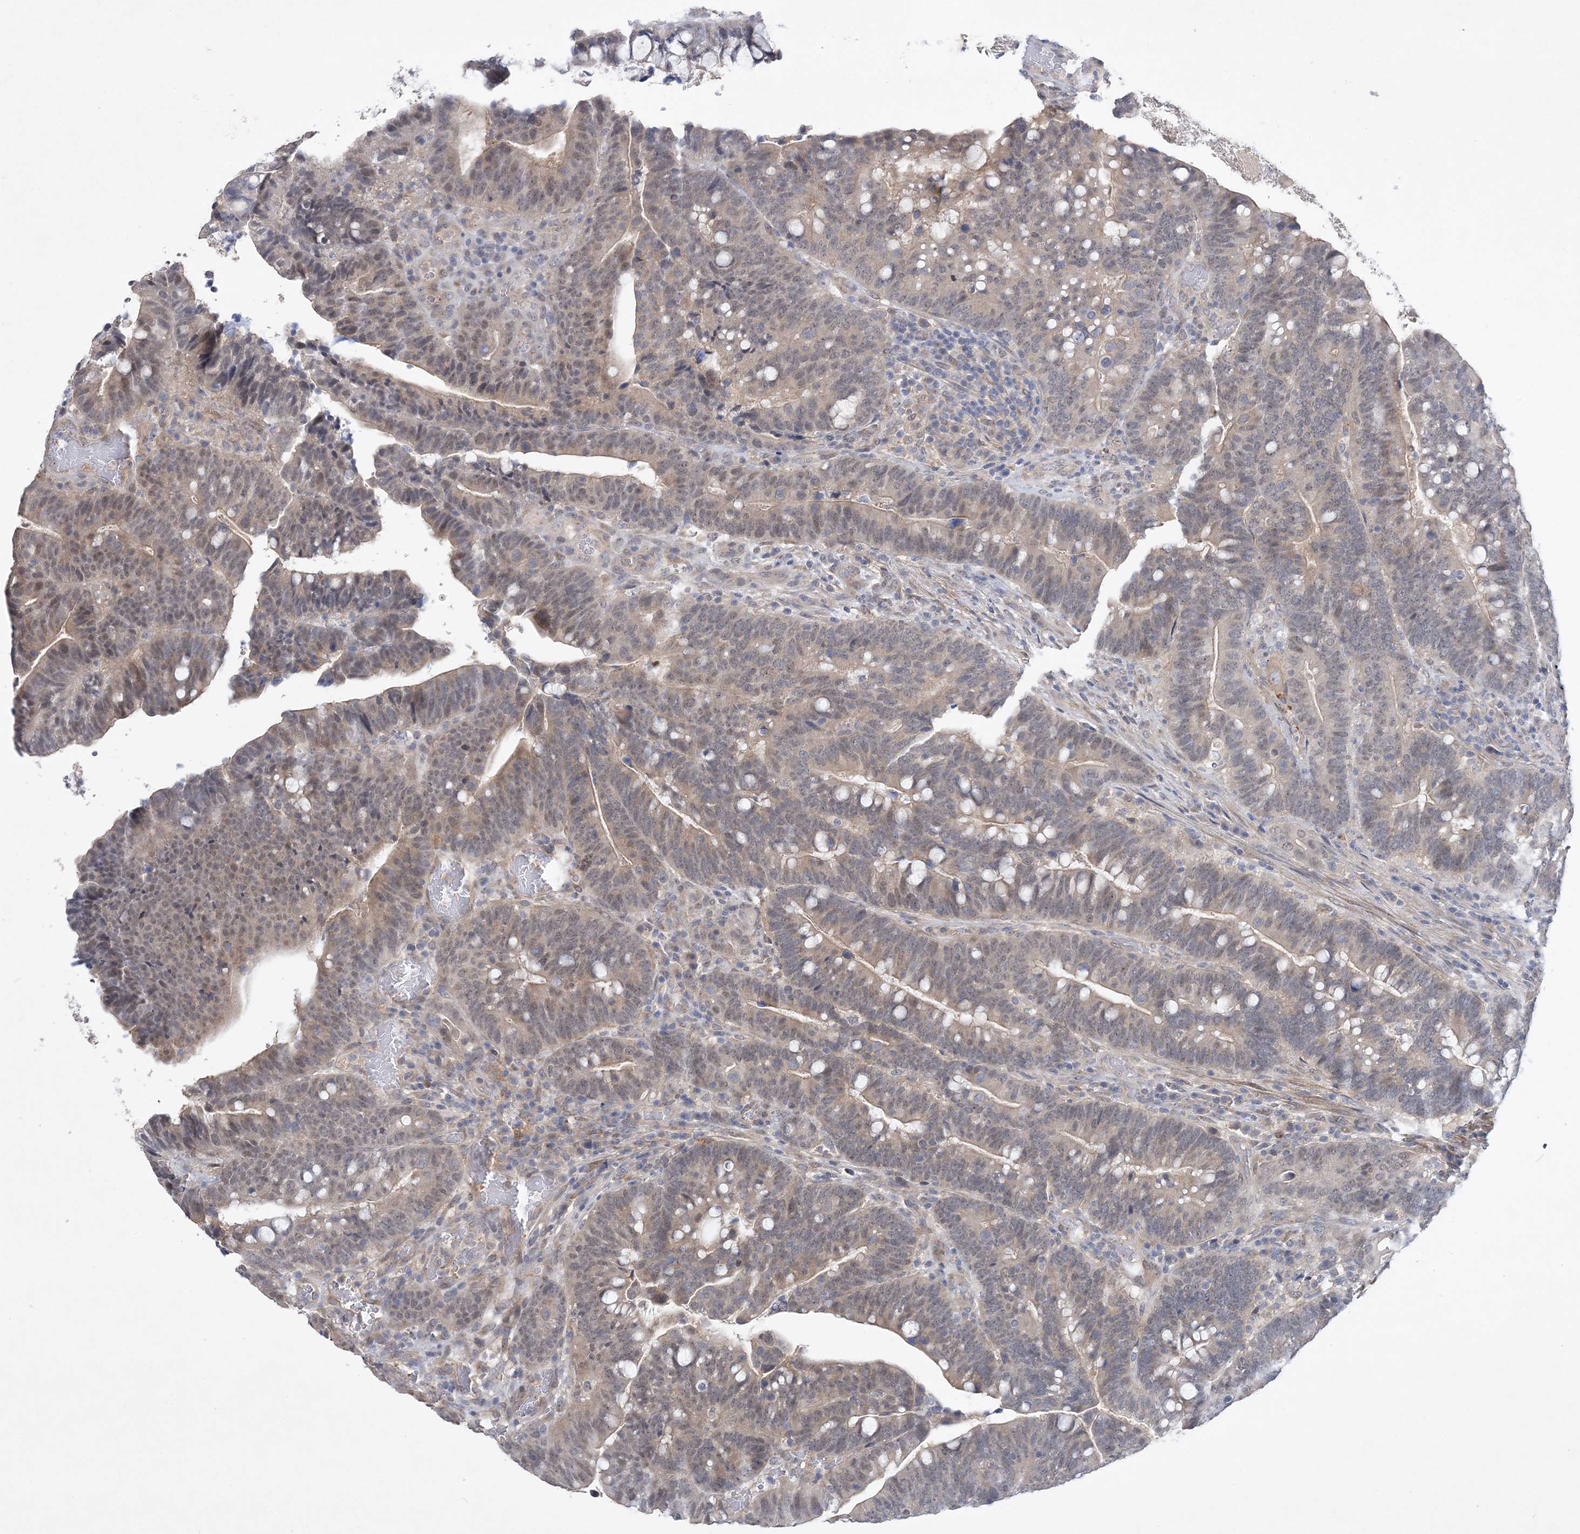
{"staining": {"intensity": "weak", "quantity": "<25%", "location": "cytoplasmic/membranous,nuclear"}, "tissue": "colorectal cancer", "cell_type": "Tumor cells", "image_type": "cancer", "snomed": [{"axis": "morphology", "description": "Adenocarcinoma, NOS"}, {"axis": "topography", "description": "Colon"}], "caption": "This is a image of immunohistochemistry (IHC) staining of colorectal adenocarcinoma, which shows no positivity in tumor cells. Brightfield microscopy of IHC stained with DAB (brown) and hematoxylin (blue), captured at high magnification.", "gene": "ANKRD35", "patient": {"sex": "female", "age": 66}}